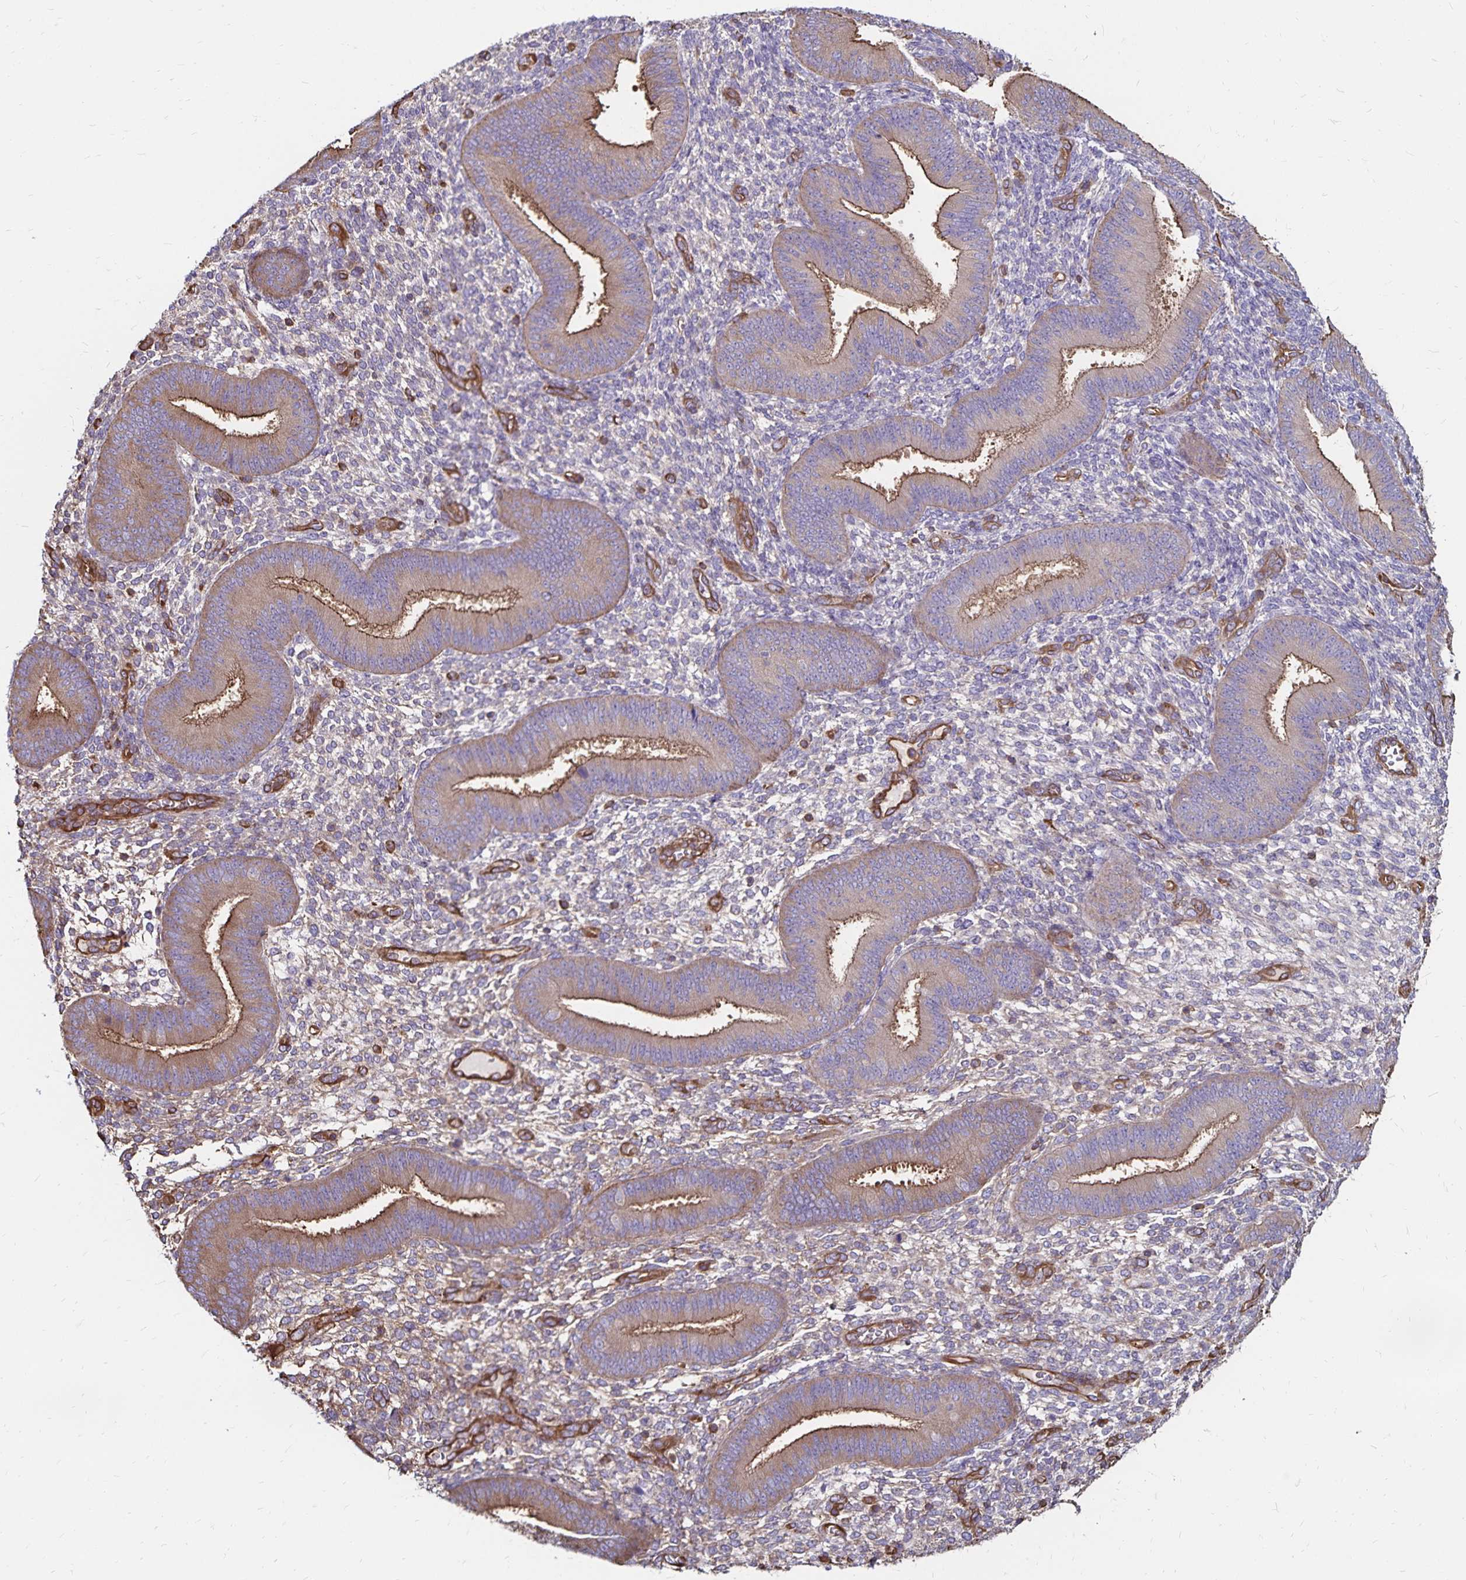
{"staining": {"intensity": "negative", "quantity": "none", "location": "none"}, "tissue": "endometrium", "cell_type": "Cells in endometrial stroma", "image_type": "normal", "snomed": [{"axis": "morphology", "description": "Normal tissue, NOS"}, {"axis": "topography", "description": "Endometrium"}], "caption": "Immunohistochemistry histopathology image of normal human endometrium stained for a protein (brown), which exhibits no expression in cells in endometrial stroma.", "gene": "RPRML", "patient": {"sex": "female", "age": 39}}